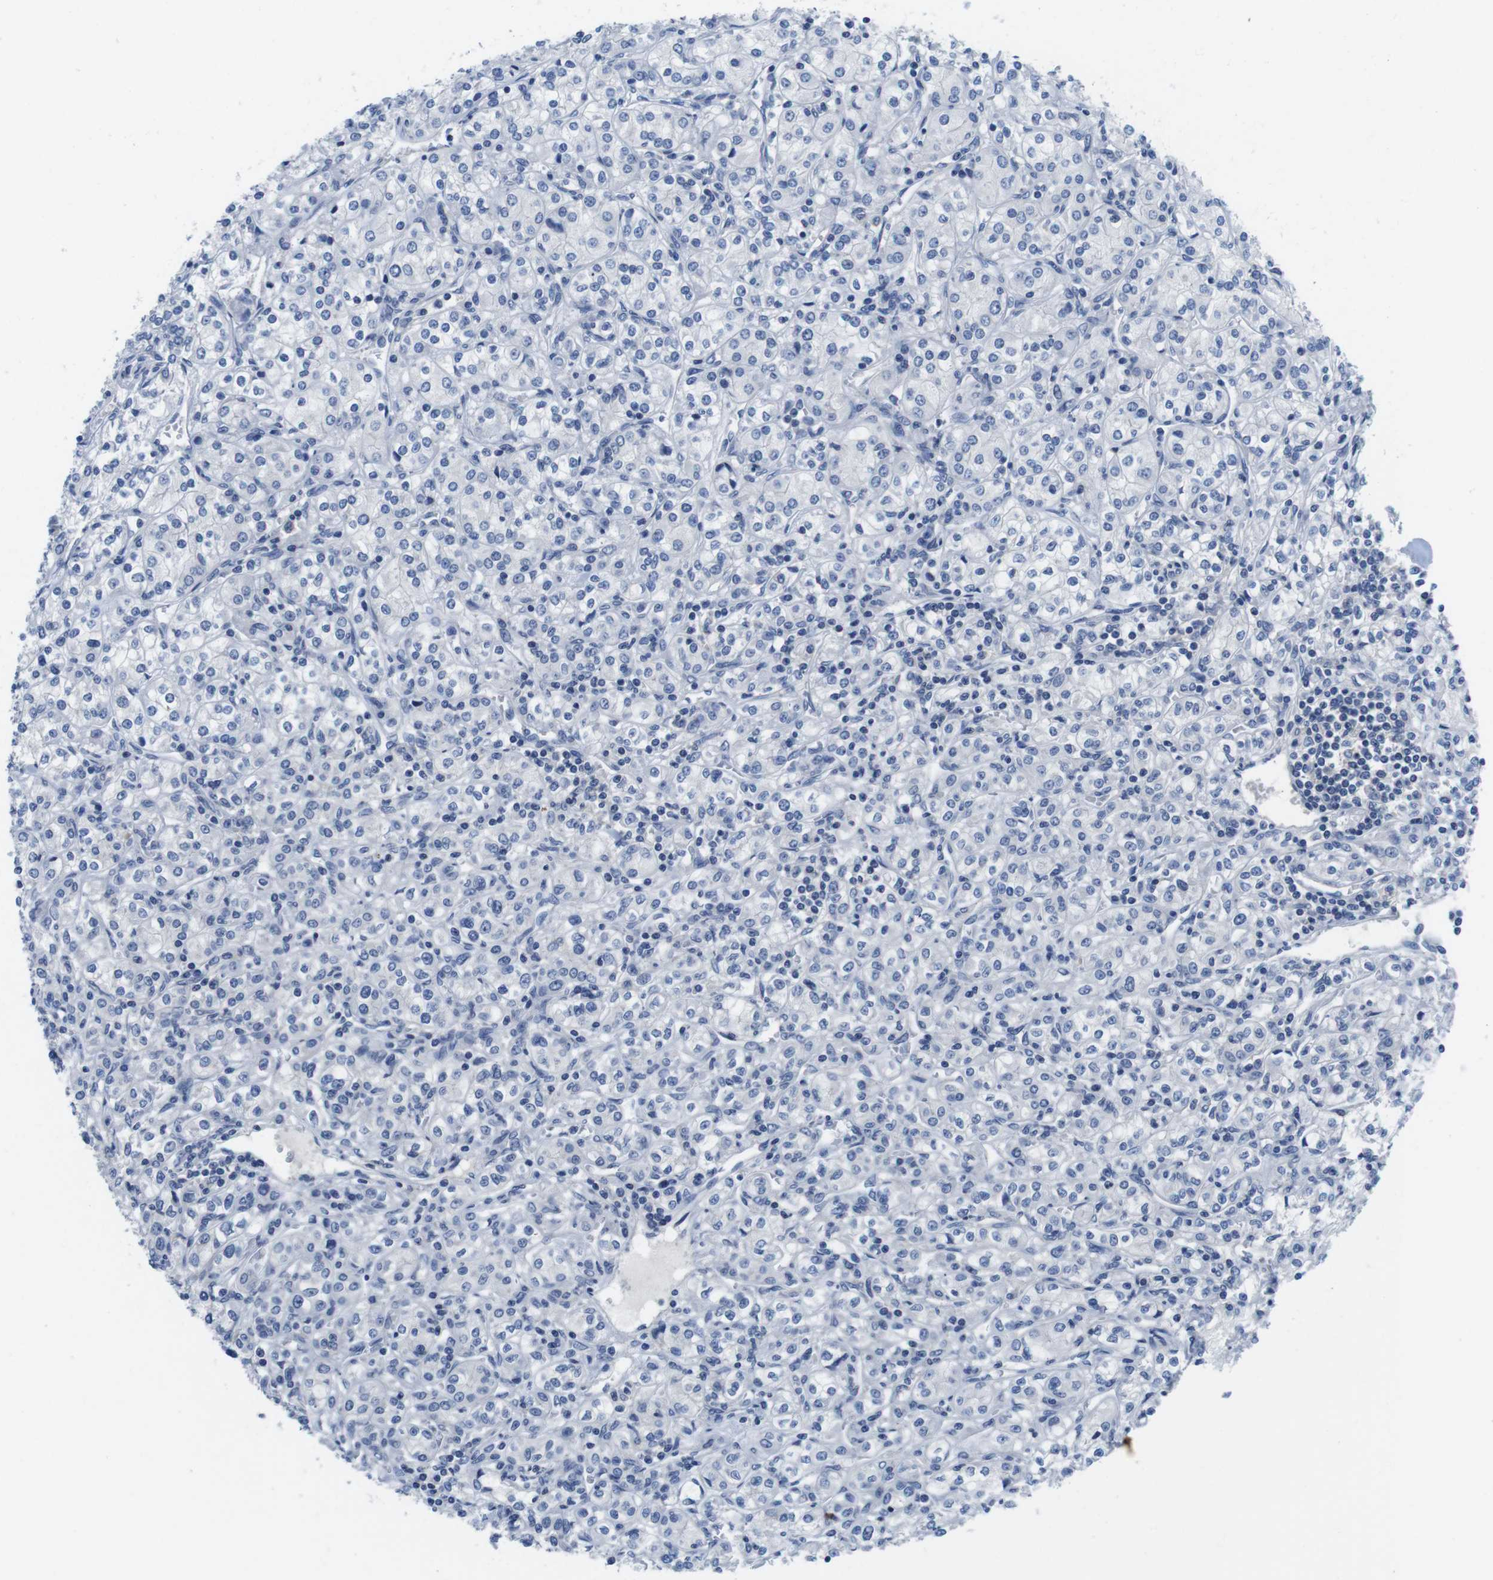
{"staining": {"intensity": "negative", "quantity": "none", "location": "none"}, "tissue": "renal cancer", "cell_type": "Tumor cells", "image_type": "cancer", "snomed": [{"axis": "morphology", "description": "Adenocarcinoma, NOS"}, {"axis": "topography", "description": "Kidney"}], "caption": "Micrograph shows no protein positivity in tumor cells of renal cancer tissue.", "gene": "SCRIB", "patient": {"sex": "male", "age": 77}}